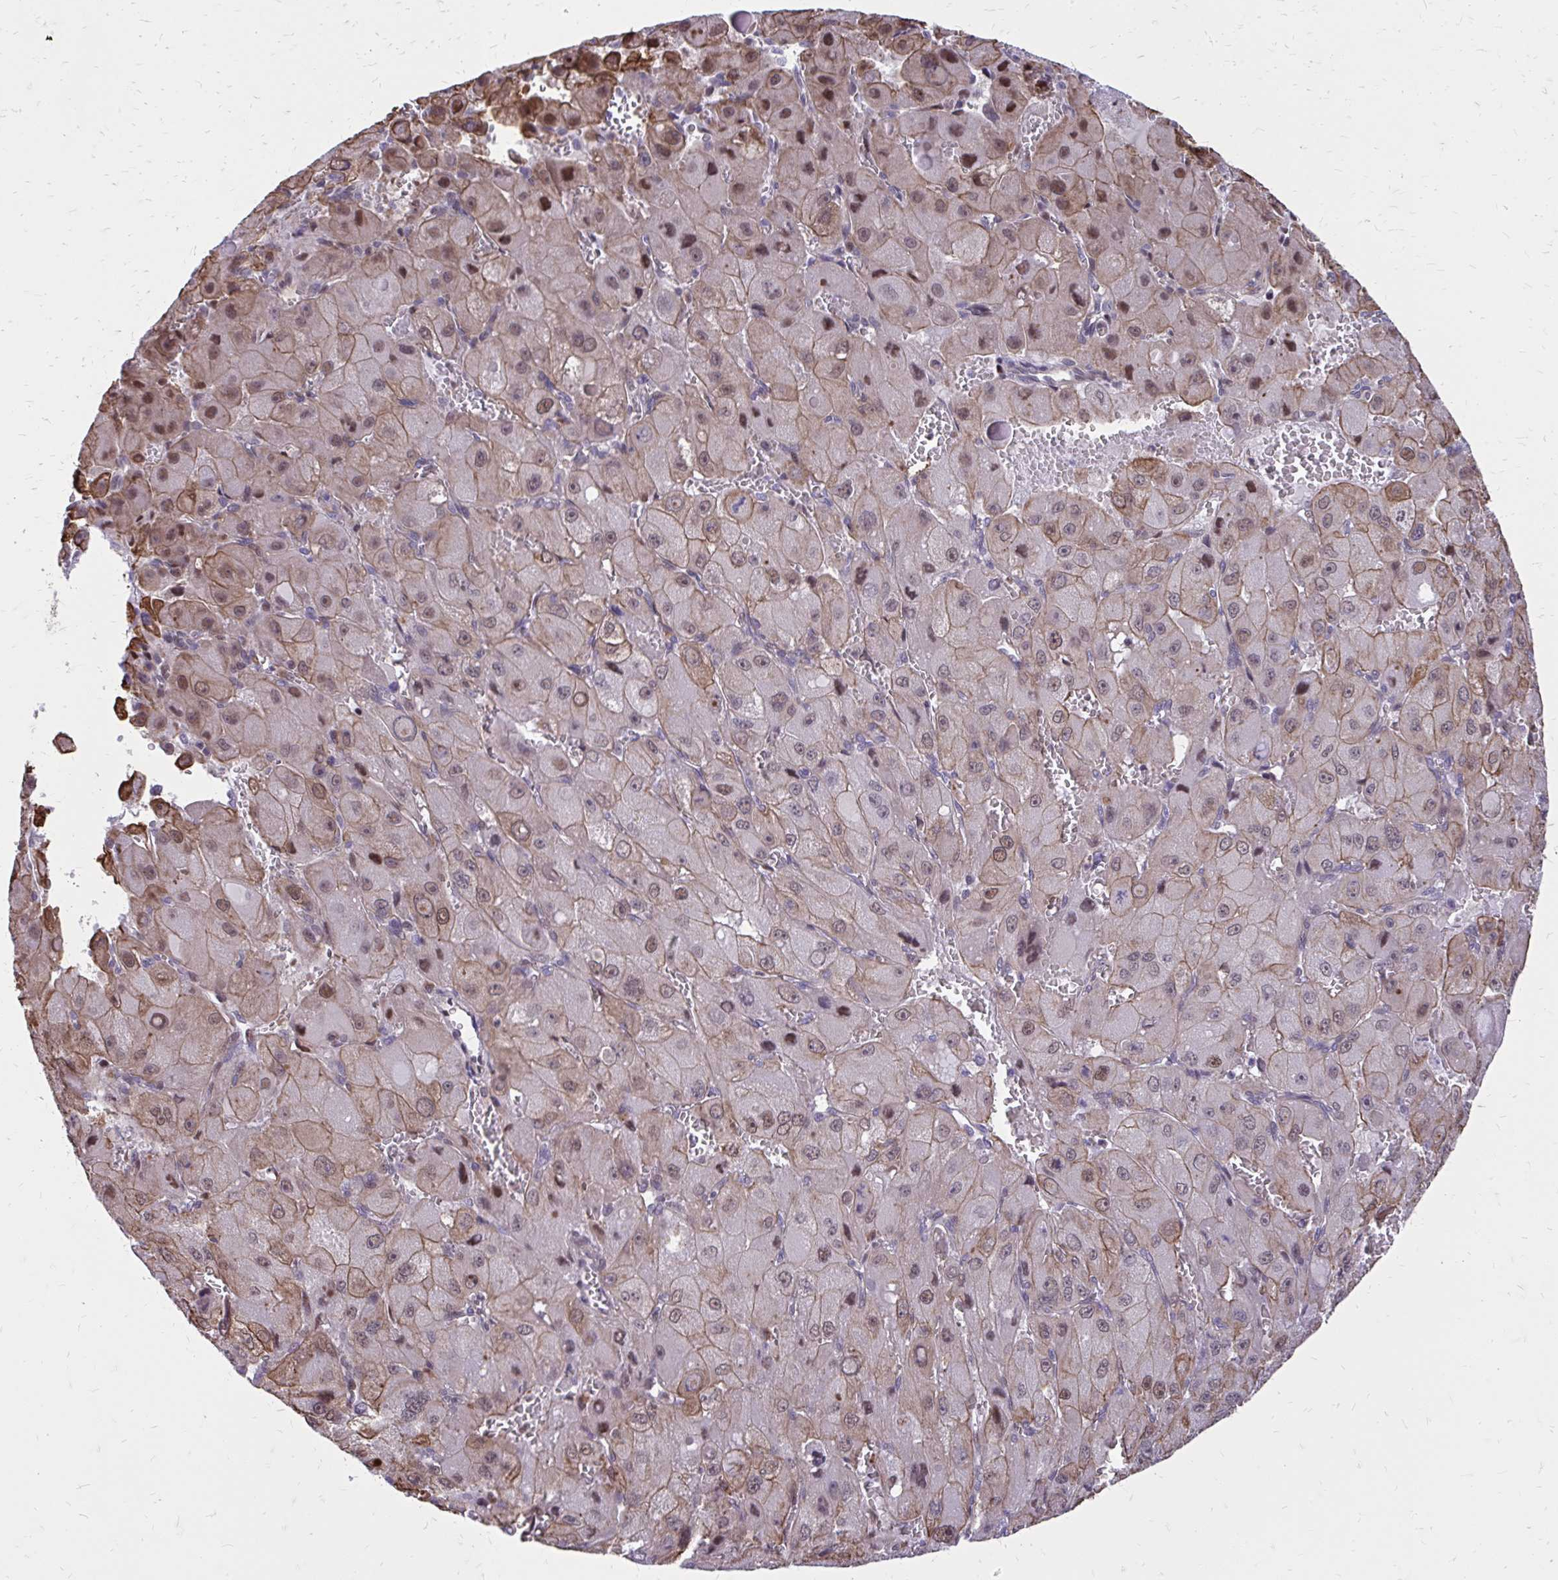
{"staining": {"intensity": "moderate", "quantity": "25%-75%", "location": "cytoplasmic/membranous,nuclear"}, "tissue": "liver cancer", "cell_type": "Tumor cells", "image_type": "cancer", "snomed": [{"axis": "morphology", "description": "Carcinoma, Hepatocellular, NOS"}, {"axis": "topography", "description": "Liver"}], "caption": "DAB (3,3'-diaminobenzidine) immunohistochemical staining of human liver hepatocellular carcinoma reveals moderate cytoplasmic/membranous and nuclear protein expression in approximately 25%-75% of tumor cells.", "gene": "ANKRD30B", "patient": {"sex": "male", "age": 27}}